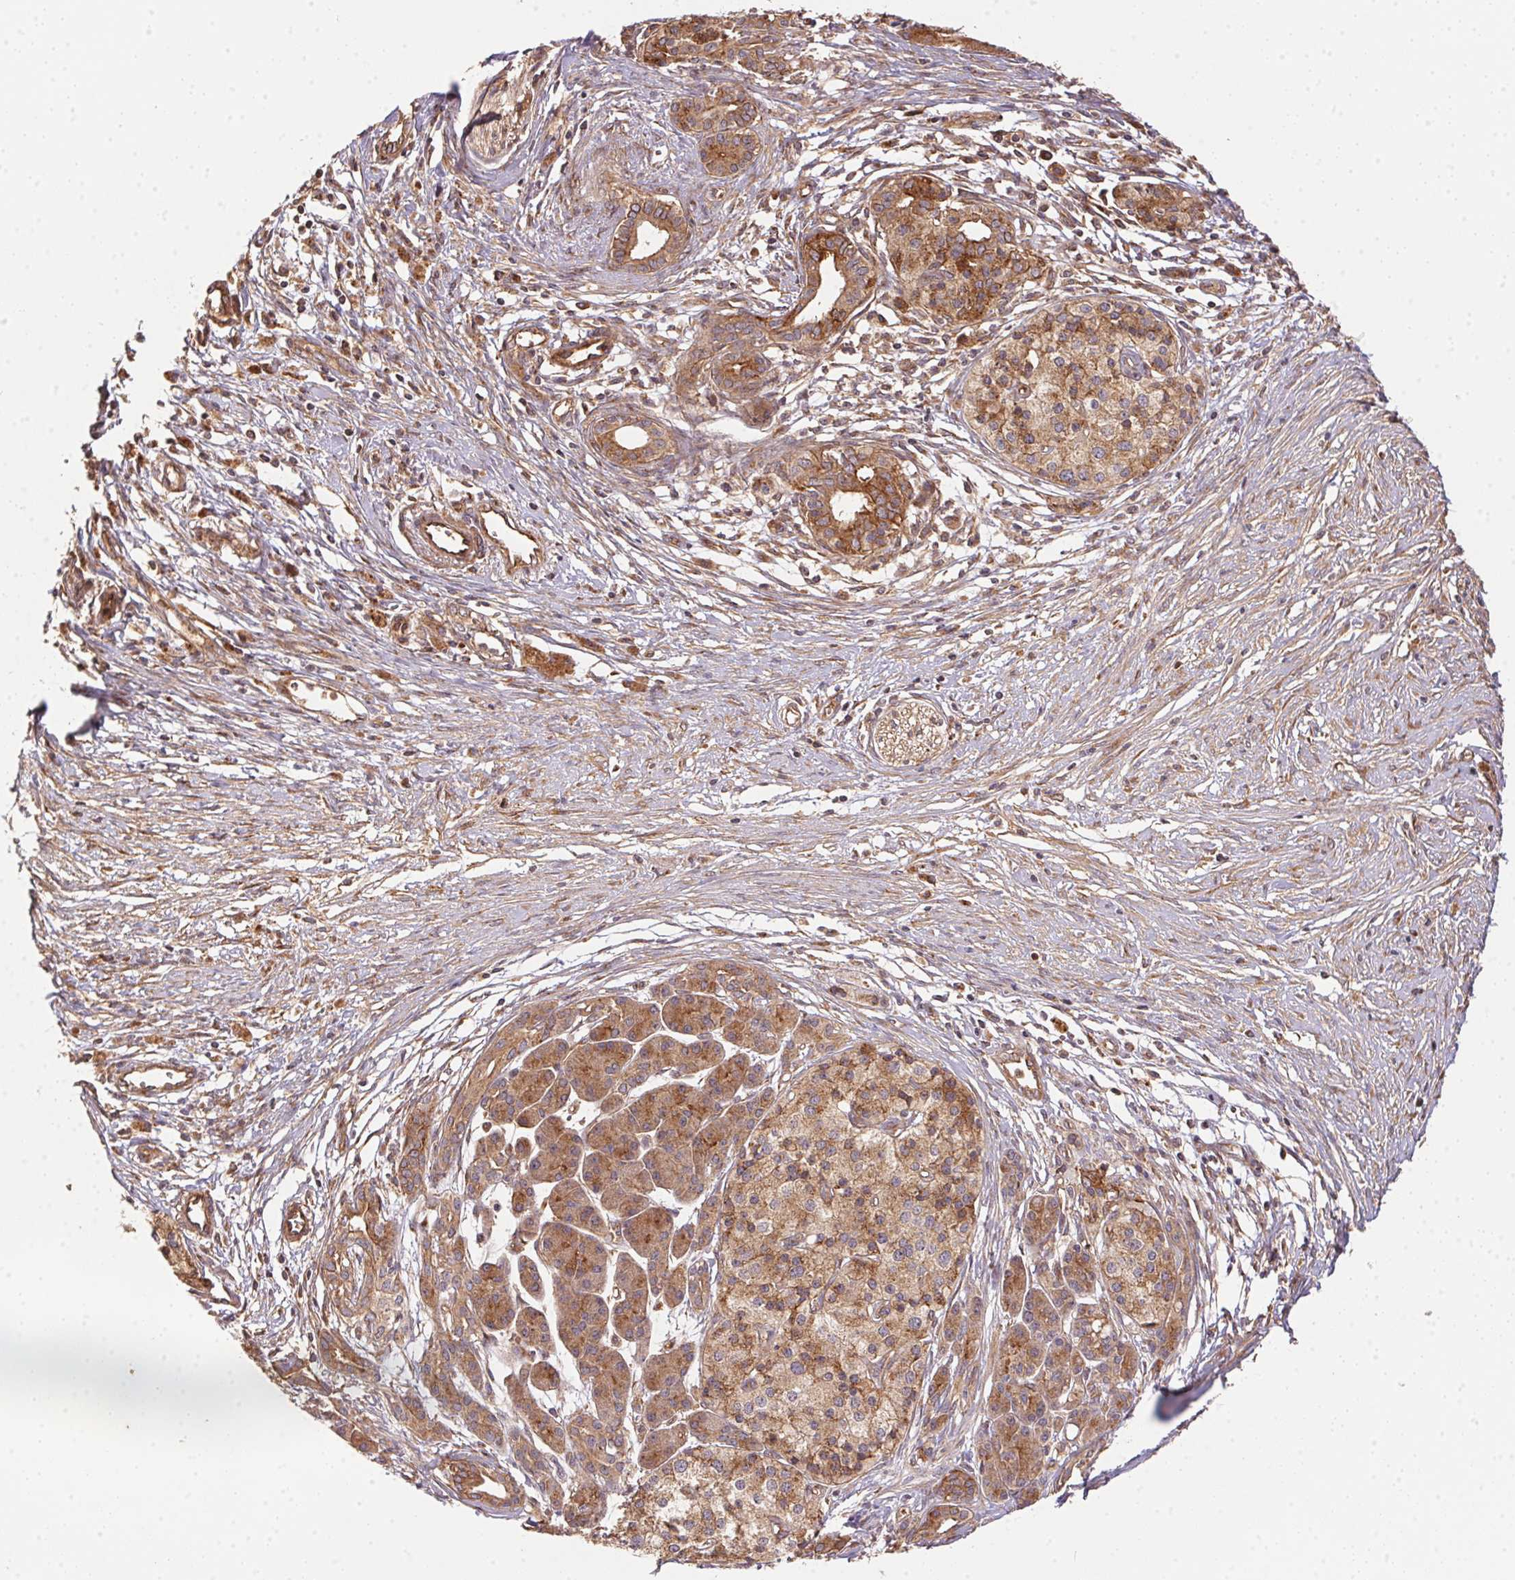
{"staining": {"intensity": "moderate", "quantity": ">75%", "location": "cytoplasmic/membranous"}, "tissue": "pancreatic cancer", "cell_type": "Tumor cells", "image_type": "cancer", "snomed": [{"axis": "morphology", "description": "Adenocarcinoma, NOS"}, {"axis": "topography", "description": "Pancreas"}], "caption": "Protein staining shows moderate cytoplasmic/membranous positivity in about >75% of tumor cells in adenocarcinoma (pancreatic). (Brightfield microscopy of DAB IHC at high magnification).", "gene": "USE1", "patient": {"sex": "female", "age": 47}}